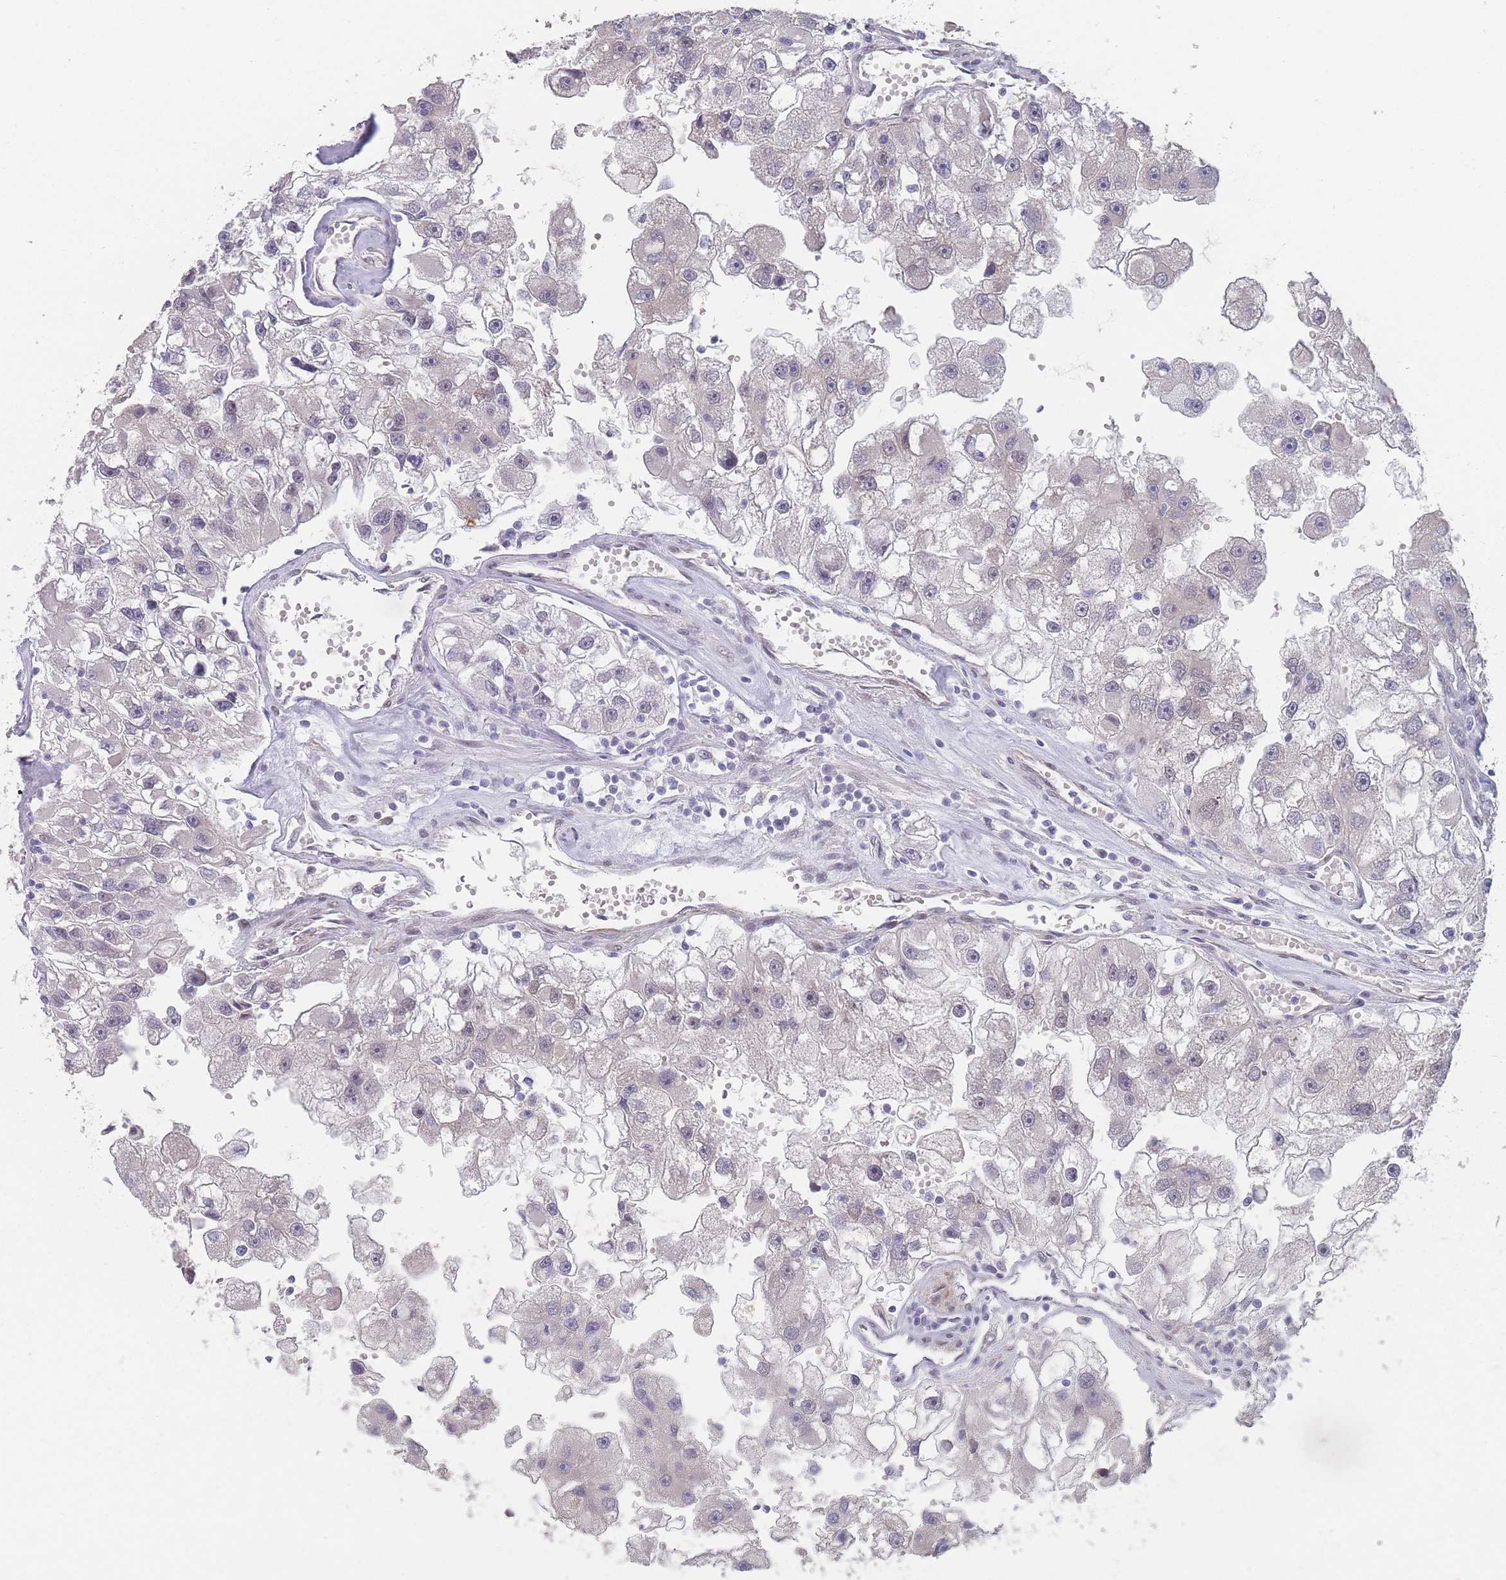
{"staining": {"intensity": "negative", "quantity": "none", "location": "none"}, "tissue": "renal cancer", "cell_type": "Tumor cells", "image_type": "cancer", "snomed": [{"axis": "morphology", "description": "Adenocarcinoma, NOS"}, {"axis": "topography", "description": "Kidney"}], "caption": "Renal cancer was stained to show a protein in brown. There is no significant expression in tumor cells. (Brightfield microscopy of DAB immunohistochemistry at high magnification).", "gene": "ANKRD10", "patient": {"sex": "male", "age": 63}}